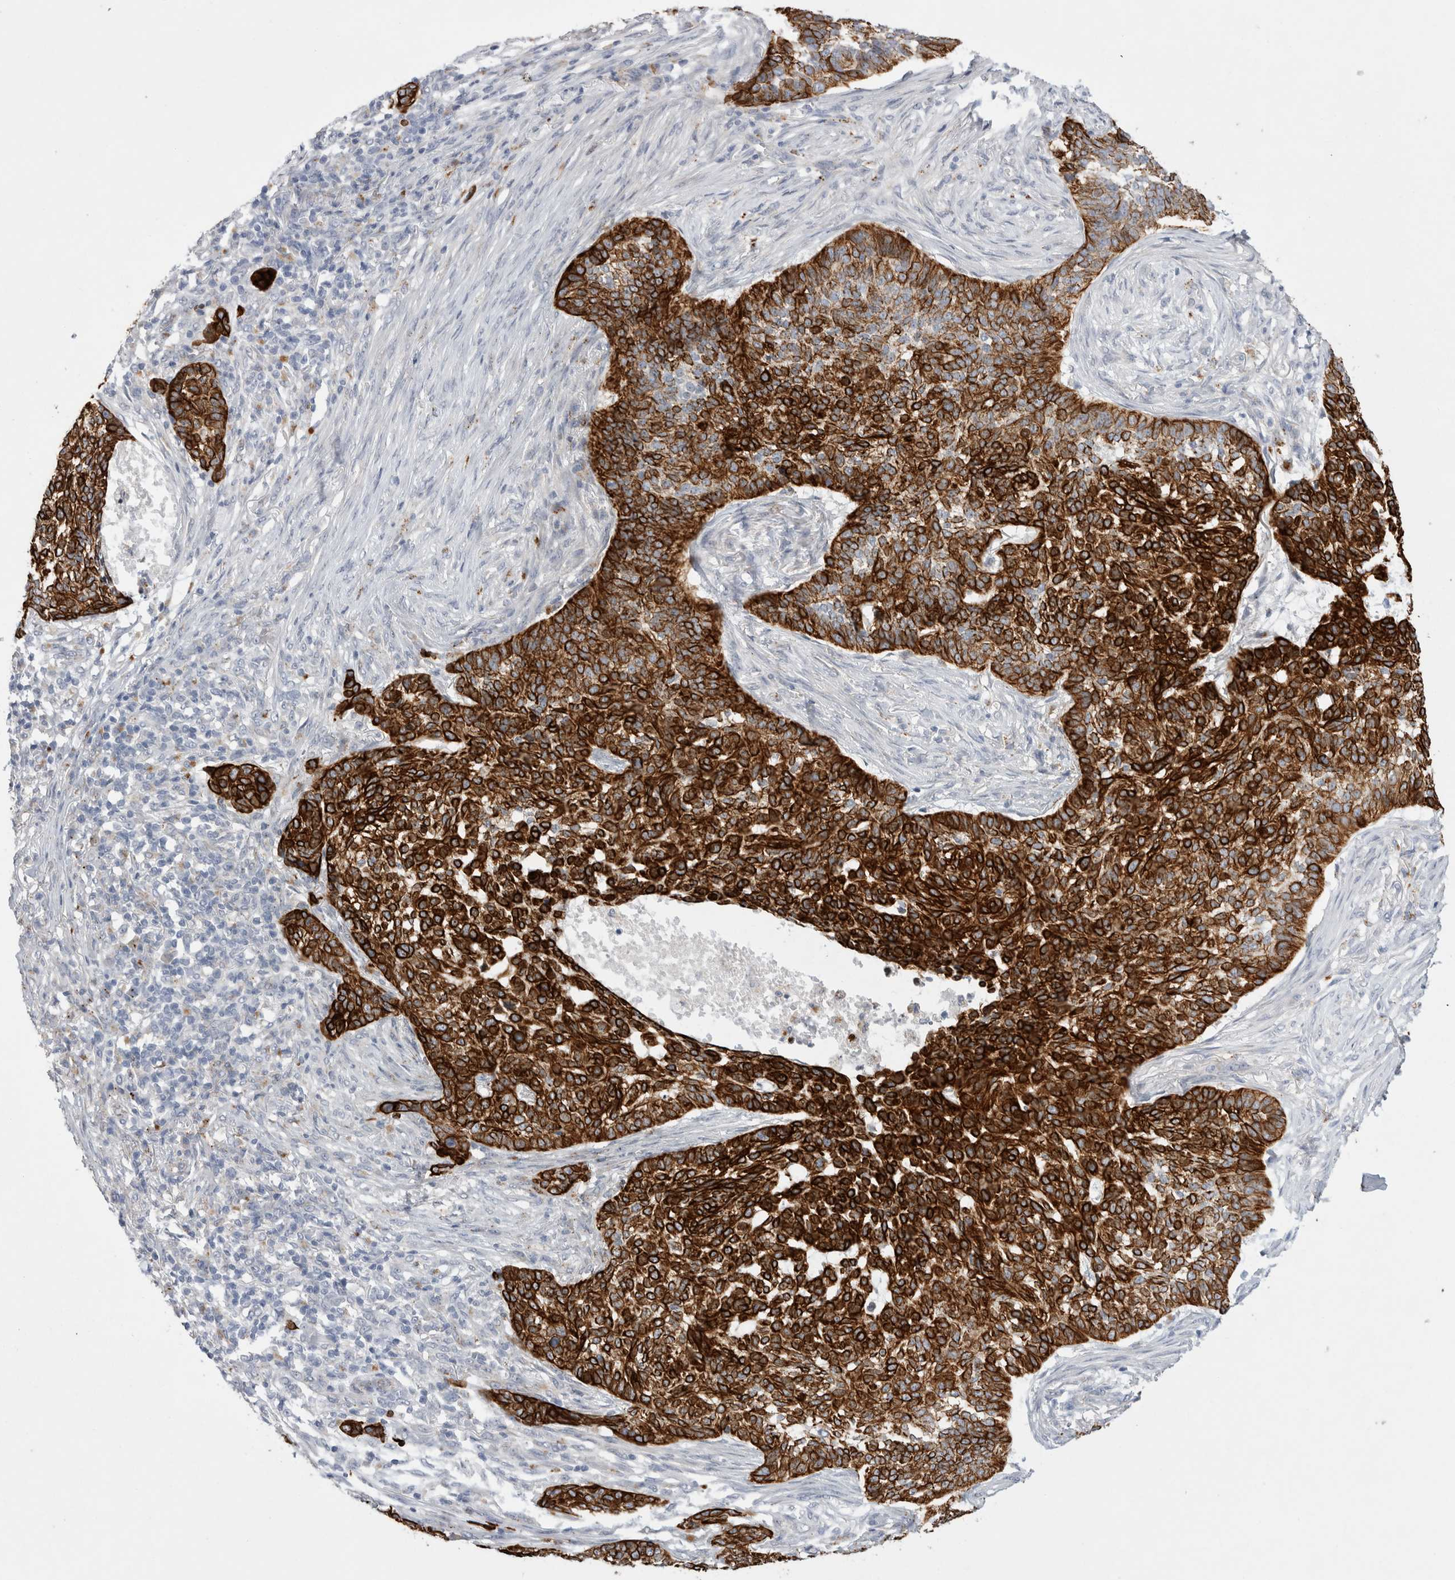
{"staining": {"intensity": "strong", "quantity": ">75%", "location": "cytoplasmic/membranous"}, "tissue": "skin cancer", "cell_type": "Tumor cells", "image_type": "cancer", "snomed": [{"axis": "morphology", "description": "Basal cell carcinoma"}, {"axis": "topography", "description": "Skin"}], "caption": "The histopathology image shows immunohistochemical staining of basal cell carcinoma (skin). There is strong cytoplasmic/membranous staining is seen in about >75% of tumor cells.", "gene": "GAA", "patient": {"sex": "male", "age": 85}}